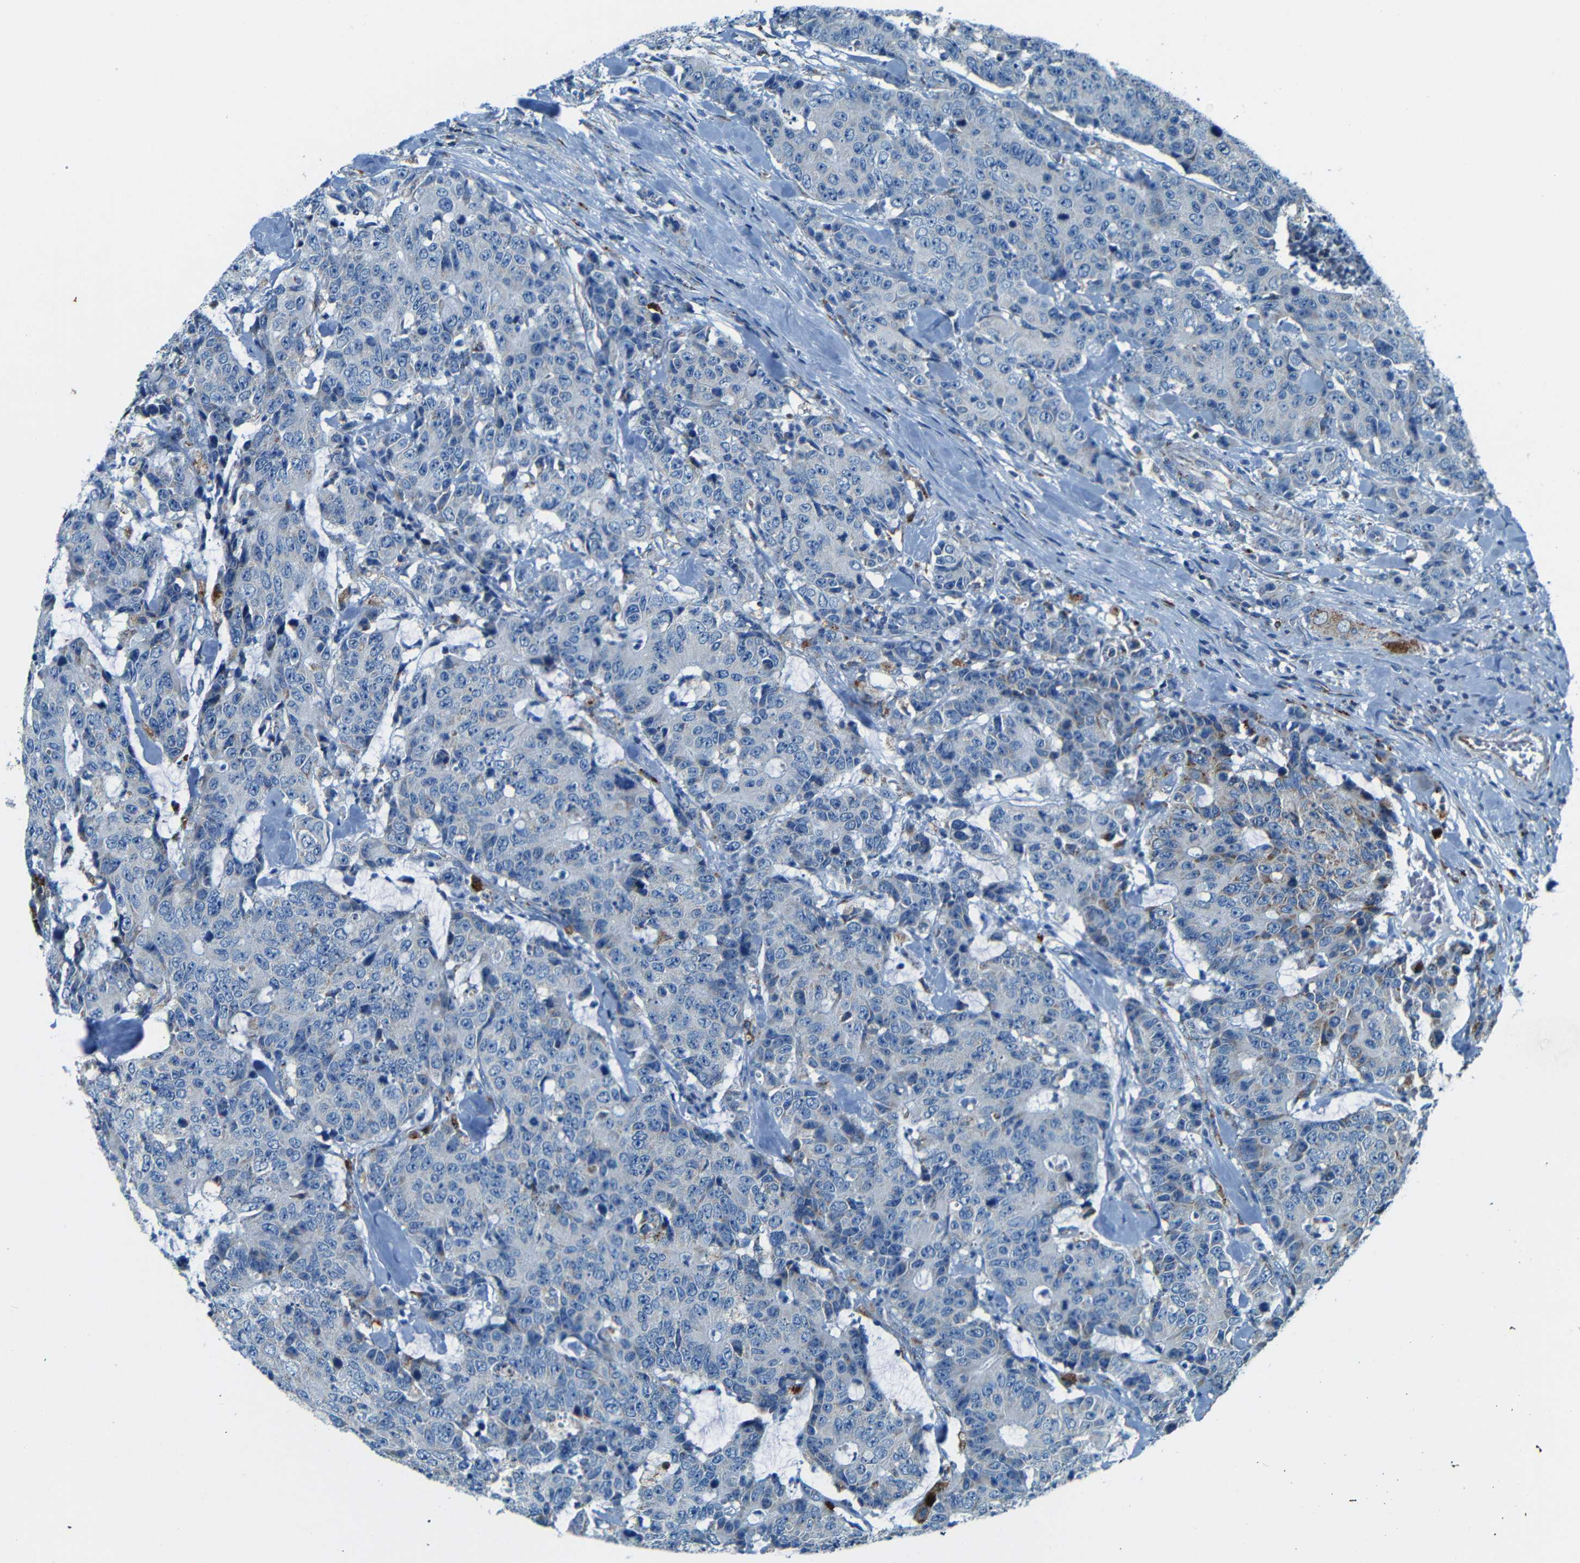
{"staining": {"intensity": "negative", "quantity": "none", "location": "none"}, "tissue": "colorectal cancer", "cell_type": "Tumor cells", "image_type": "cancer", "snomed": [{"axis": "morphology", "description": "Adenocarcinoma, NOS"}, {"axis": "topography", "description": "Colon"}], "caption": "Protein analysis of colorectal cancer (adenocarcinoma) displays no significant expression in tumor cells.", "gene": "WSCD2", "patient": {"sex": "female", "age": 86}}